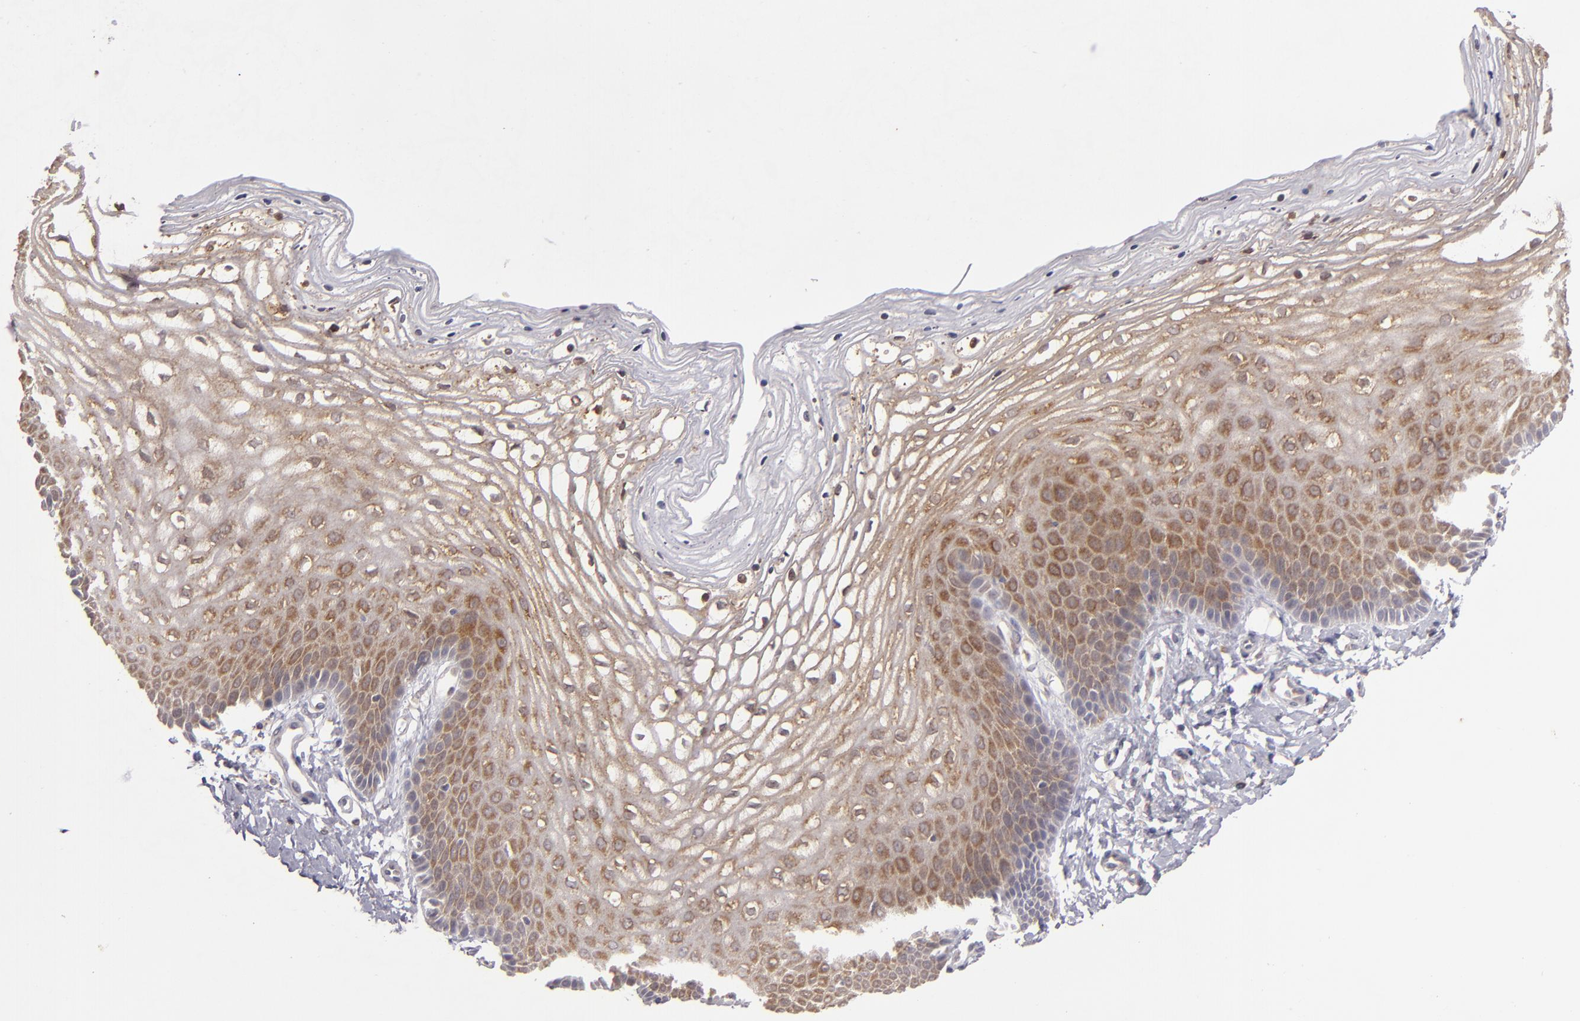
{"staining": {"intensity": "moderate", "quantity": ">75%", "location": "cytoplasmic/membranous"}, "tissue": "vagina", "cell_type": "Squamous epithelial cells", "image_type": "normal", "snomed": [{"axis": "morphology", "description": "Normal tissue, NOS"}, {"axis": "topography", "description": "Vagina"}], "caption": "This micrograph shows immunohistochemistry (IHC) staining of unremarkable vagina, with medium moderate cytoplasmic/membranous positivity in approximately >75% of squamous epithelial cells.", "gene": "SH2D4A", "patient": {"sex": "female", "age": 68}}